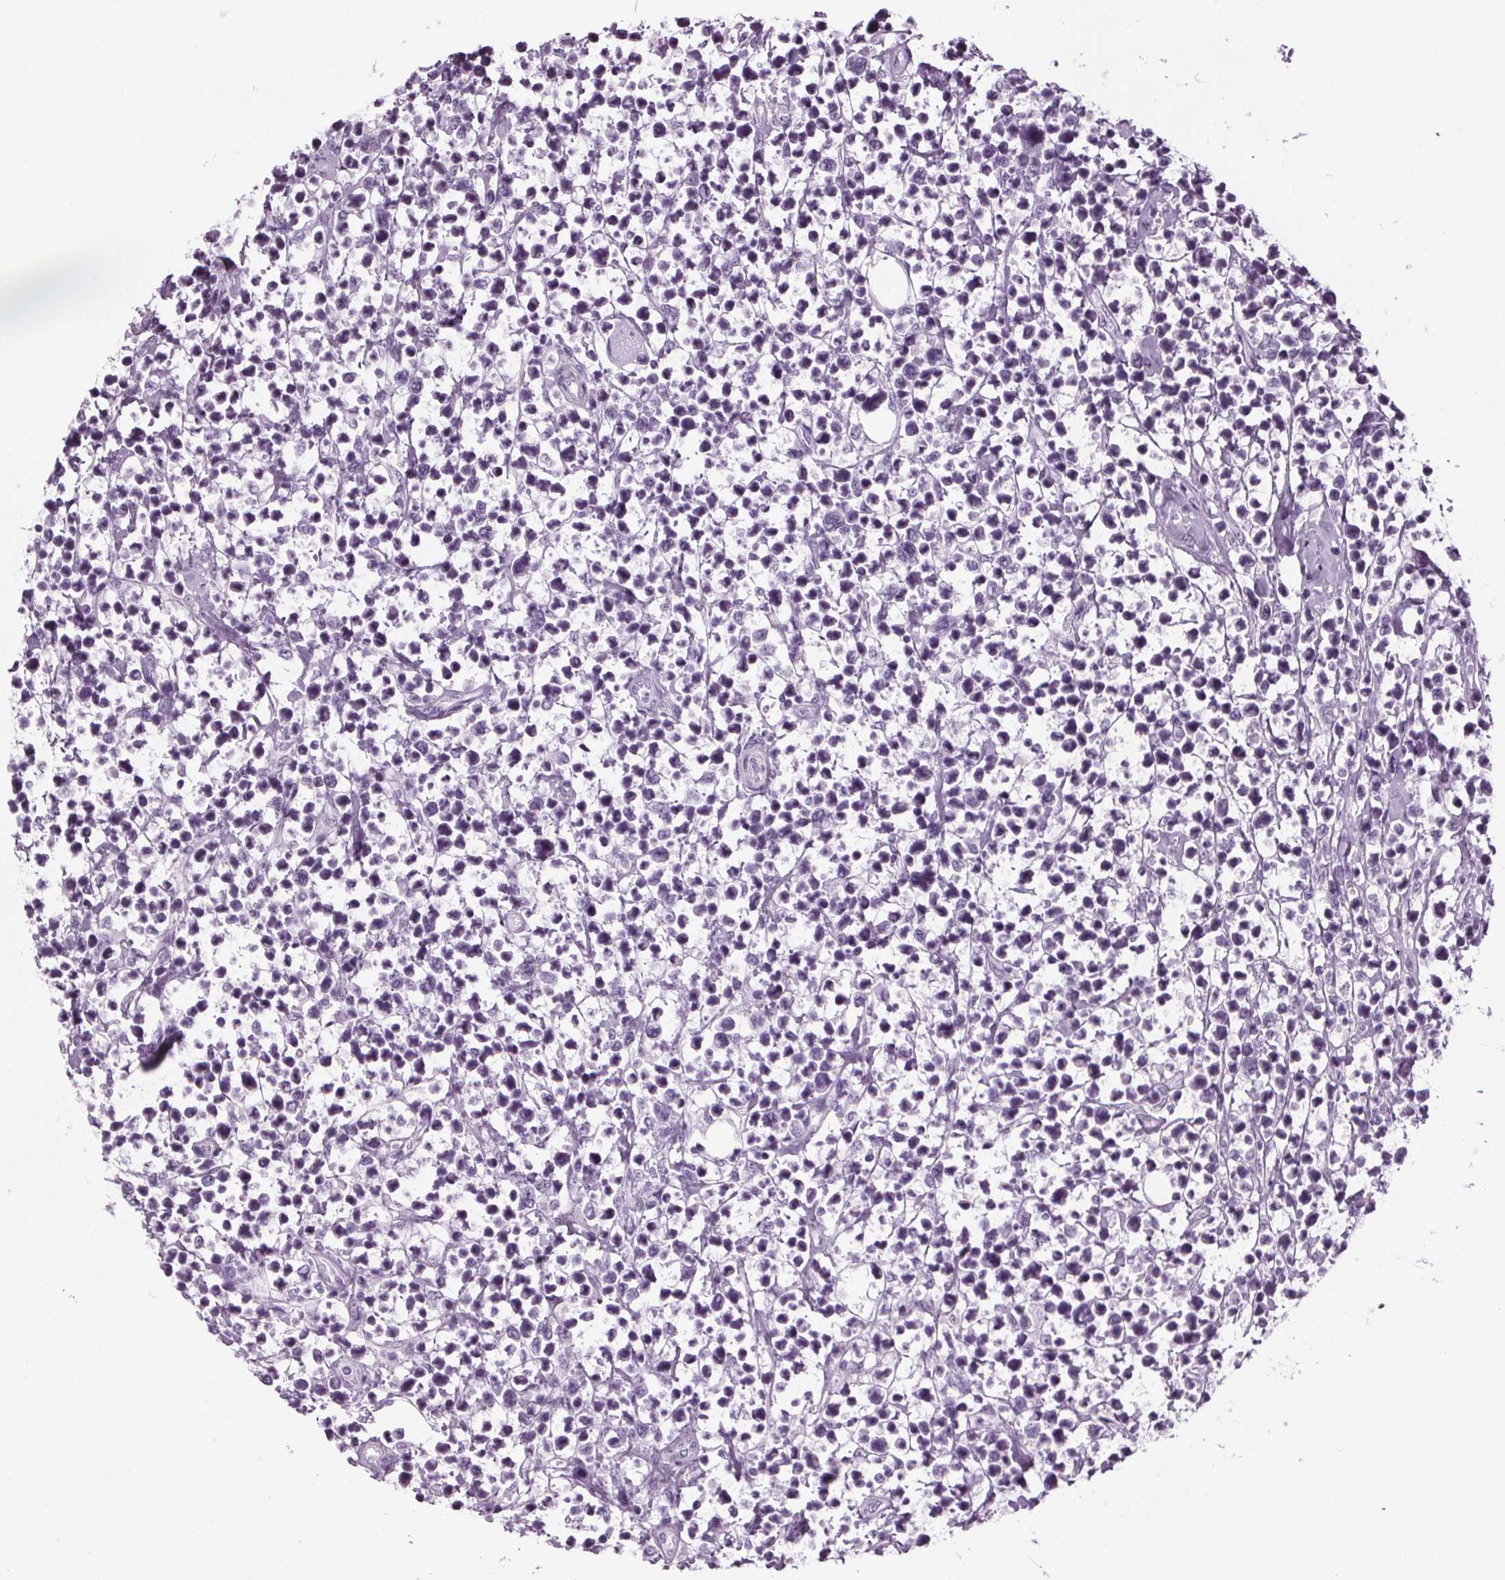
{"staining": {"intensity": "negative", "quantity": "none", "location": "none"}, "tissue": "lymphoma", "cell_type": "Tumor cells", "image_type": "cancer", "snomed": [{"axis": "morphology", "description": "Malignant lymphoma, non-Hodgkin's type, High grade"}, {"axis": "topography", "description": "Soft tissue"}], "caption": "DAB (3,3'-diaminobenzidine) immunohistochemical staining of human lymphoma displays no significant expression in tumor cells.", "gene": "BHLHE22", "patient": {"sex": "female", "age": 56}}